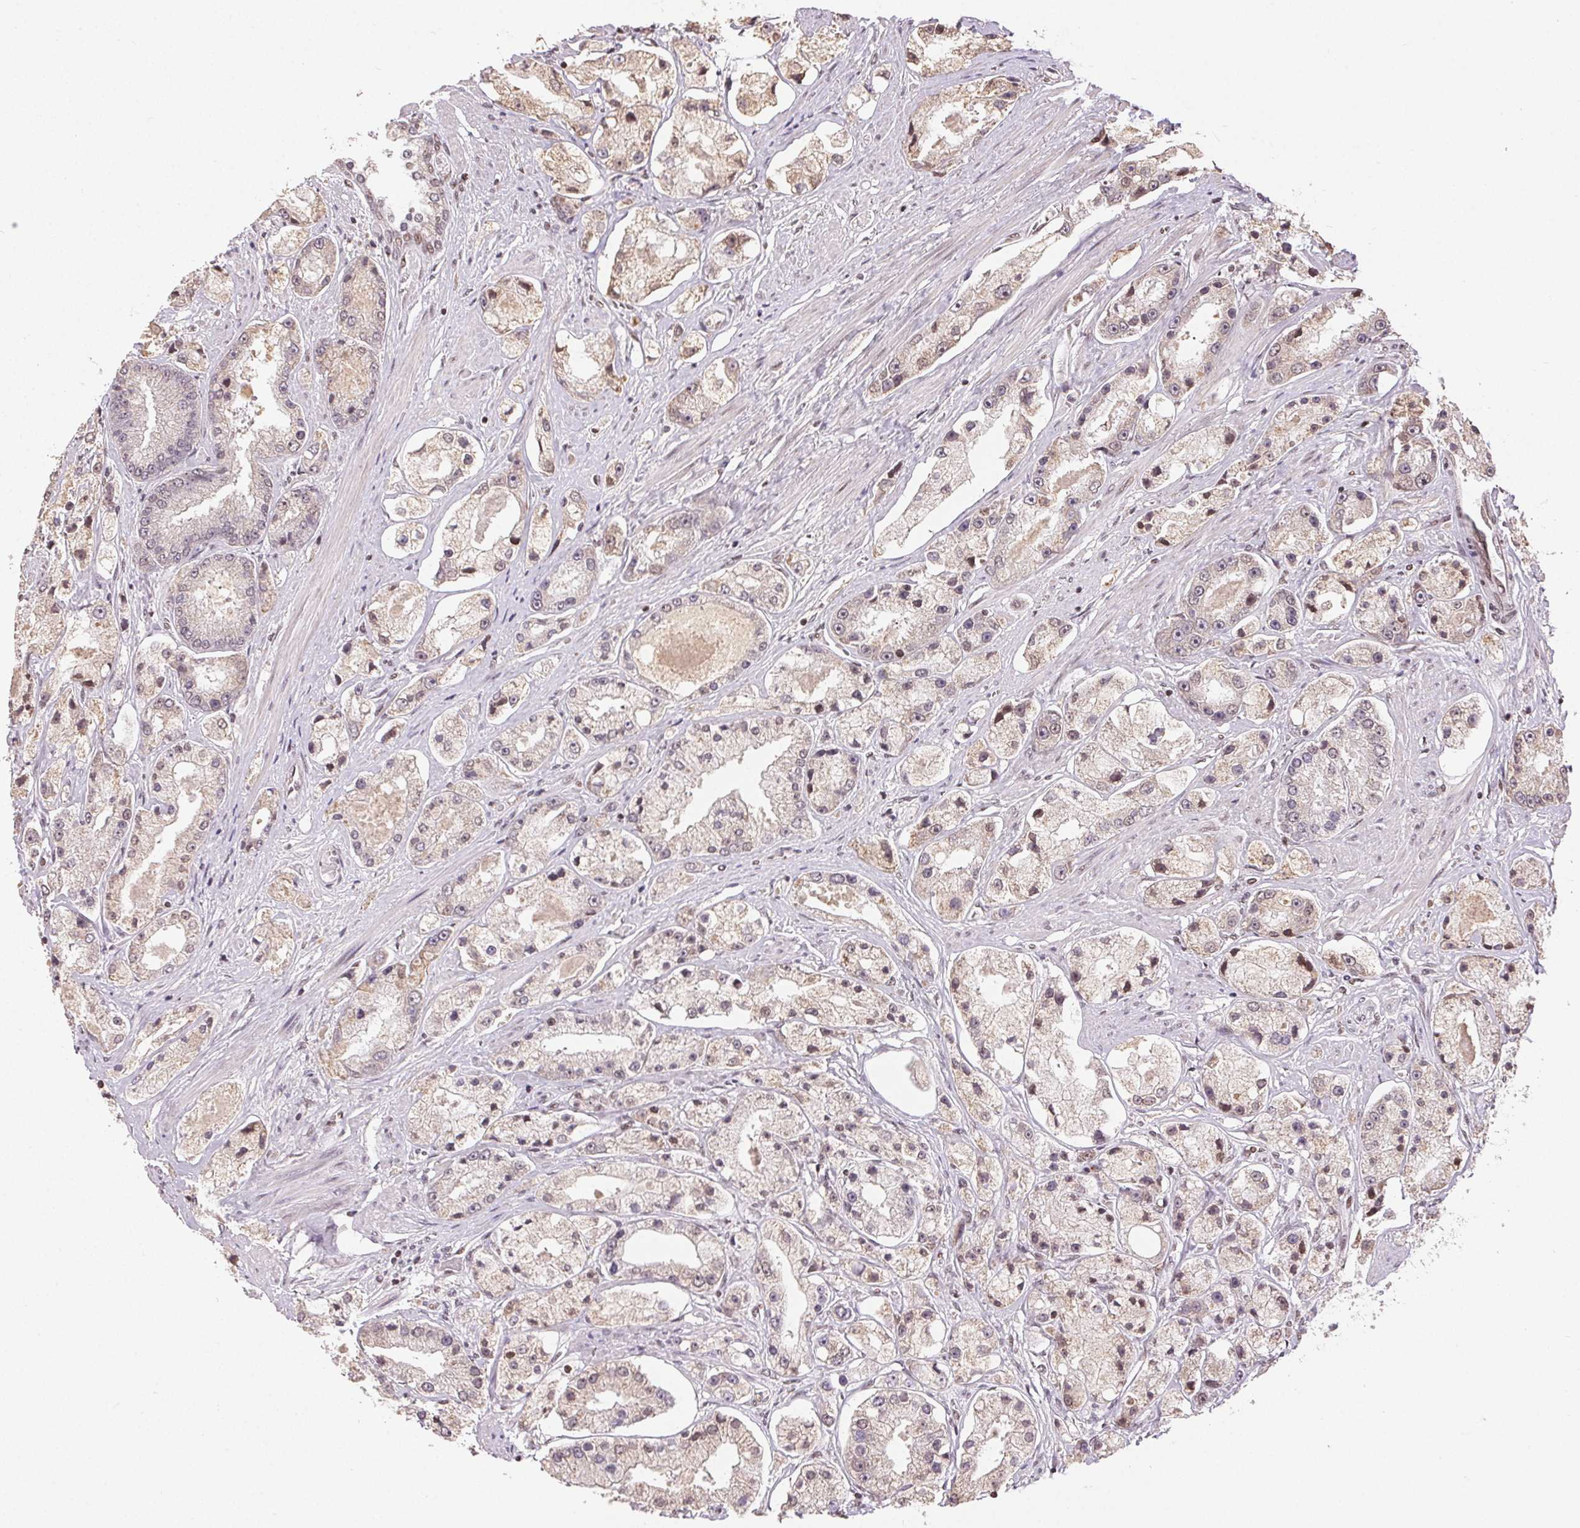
{"staining": {"intensity": "weak", "quantity": "<25%", "location": "cytoplasmic/membranous"}, "tissue": "prostate cancer", "cell_type": "Tumor cells", "image_type": "cancer", "snomed": [{"axis": "morphology", "description": "Adenocarcinoma, High grade"}, {"axis": "topography", "description": "Prostate"}], "caption": "There is no significant staining in tumor cells of prostate high-grade adenocarcinoma.", "gene": "MAPKAPK2", "patient": {"sex": "male", "age": 67}}